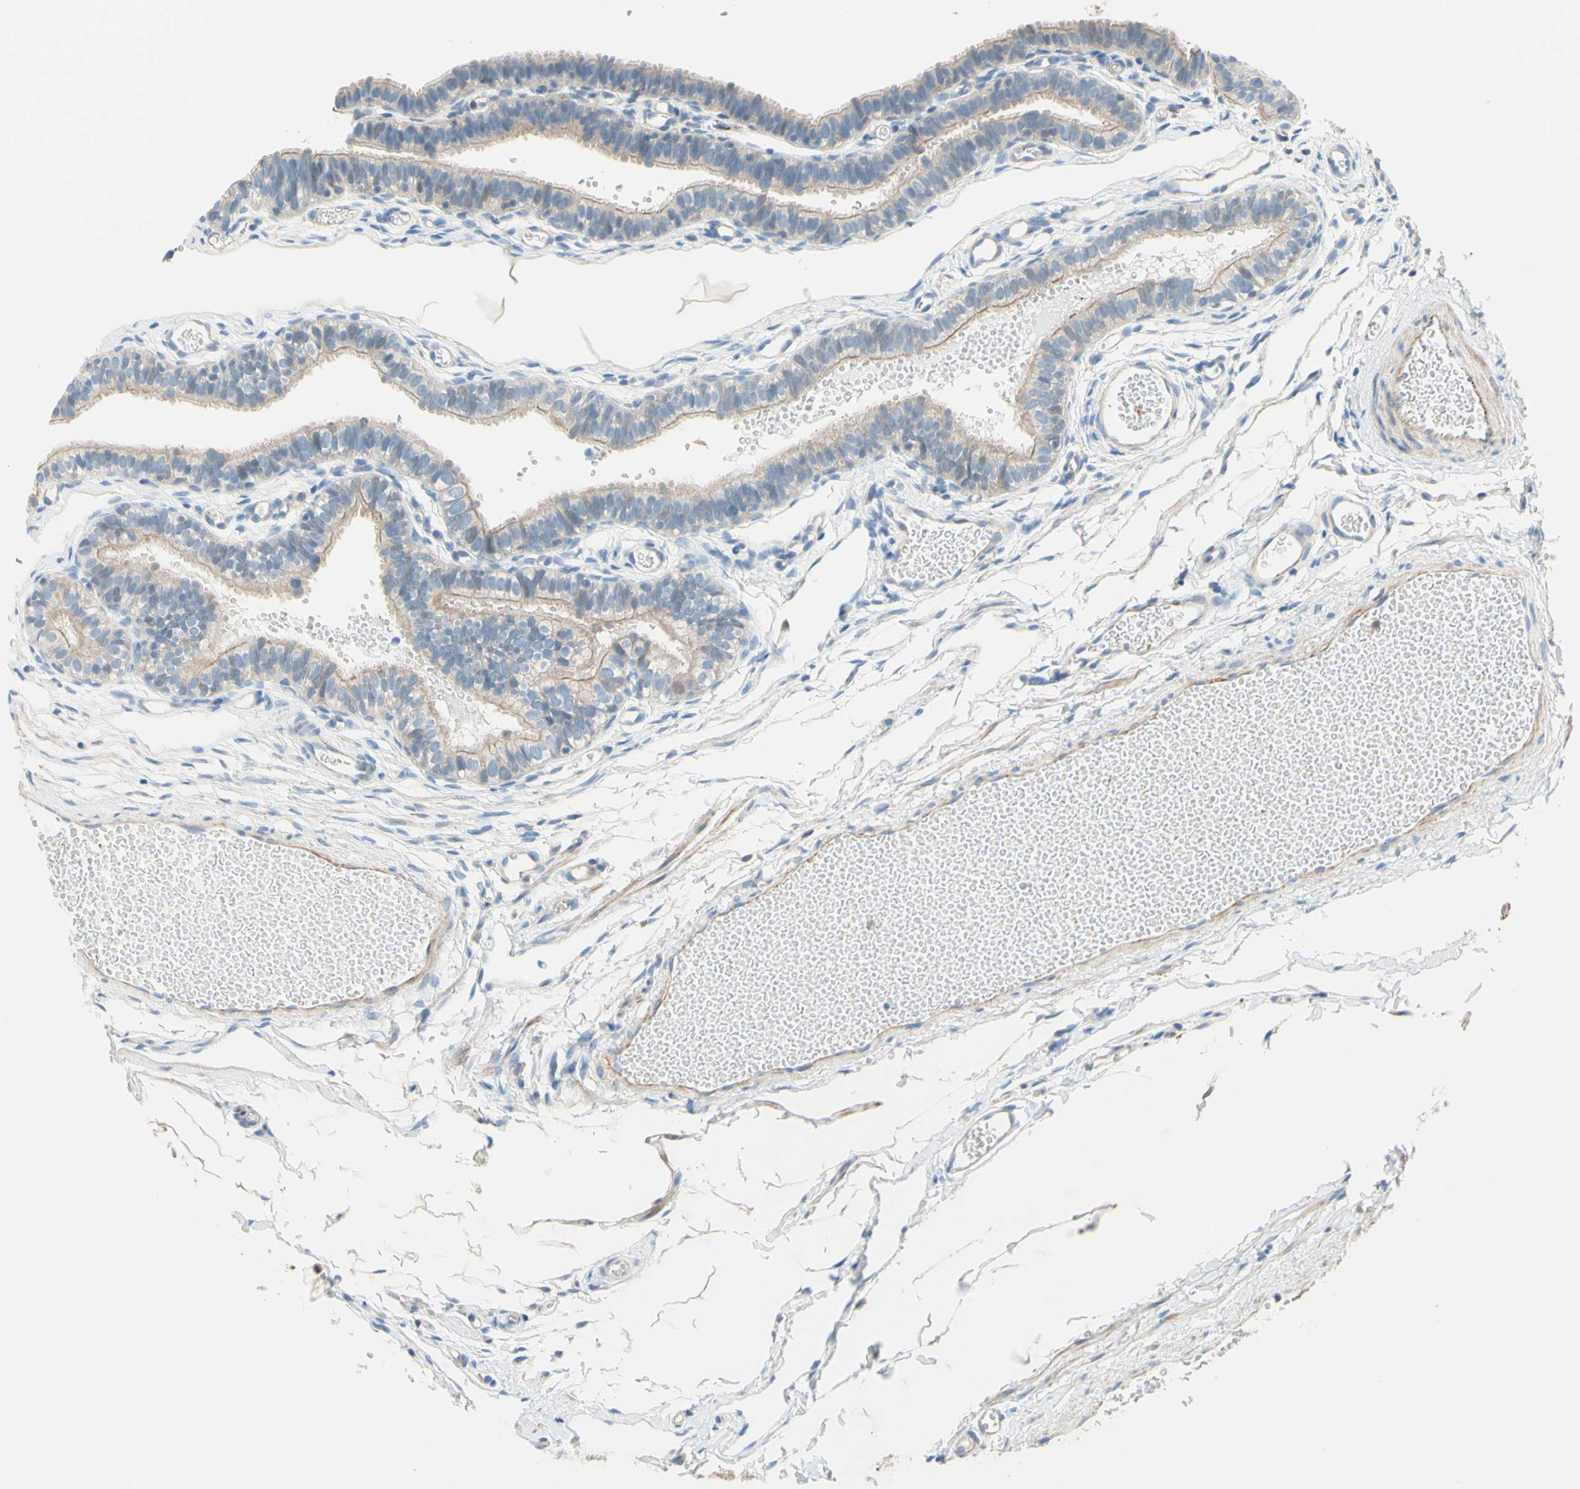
{"staining": {"intensity": "weak", "quantity": "25%-75%", "location": "cytoplasmic/membranous"}, "tissue": "fallopian tube", "cell_type": "Glandular cells", "image_type": "normal", "snomed": [{"axis": "morphology", "description": "Normal tissue, NOS"}, {"axis": "topography", "description": "Fallopian tube"}, {"axis": "topography", "description": "Placenta"}], "caption": "IHC of normal human fallopian tube reveals low levels of weak cytoplasmic/membranous staining in approximately 25%-75% of glandular cells. The protein is stained brown, and the nuclei are stained in blue (DAB IHC with brightfield microscopy, high magnification).", "gene": "SEMA4C", "patient": {"sex": "female", "age": 34}}